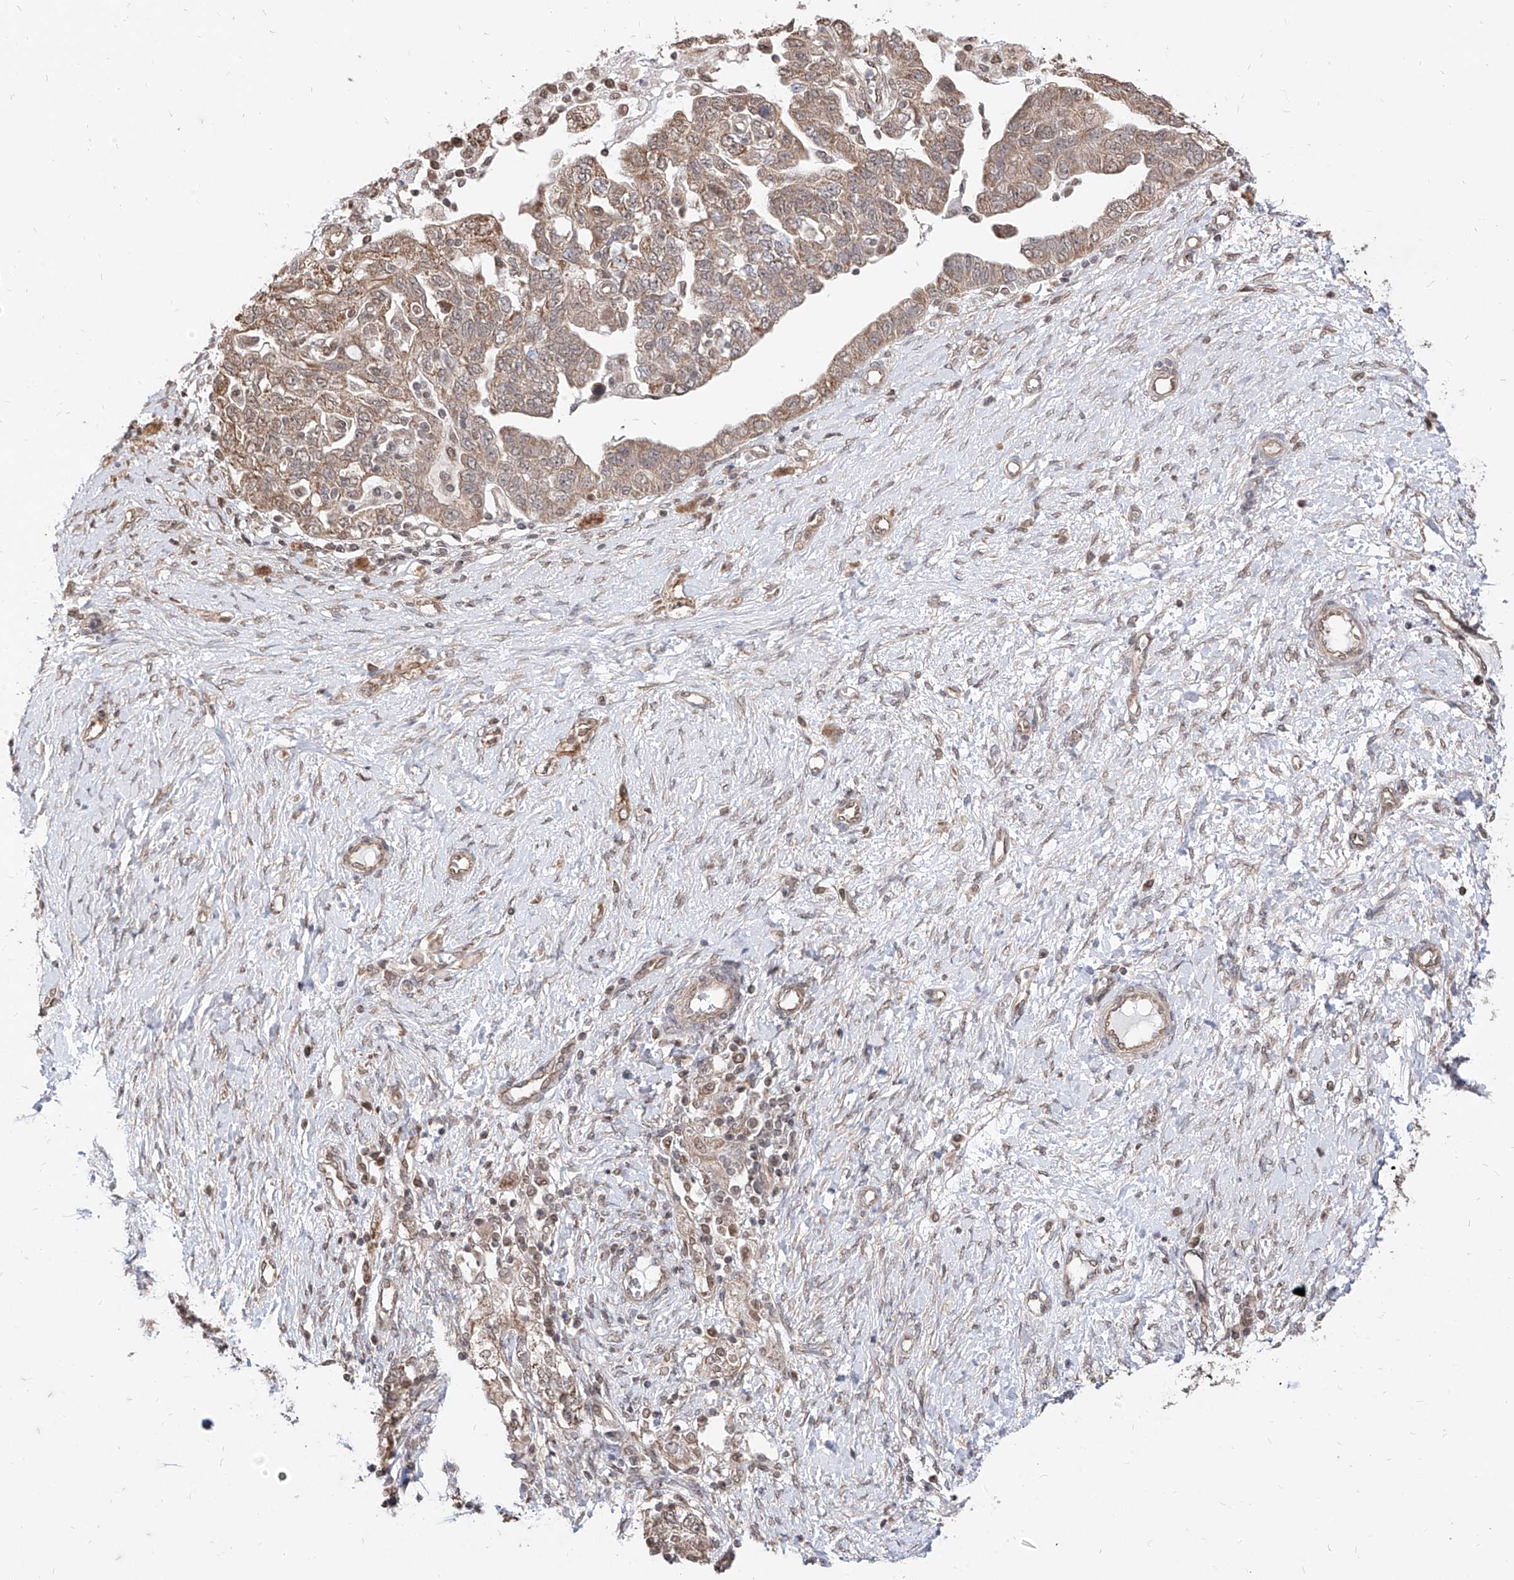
{"staining": {"intensity": "weak", "quantity": ">75%", "location": "cytoplasmic/membranous"}, "tissue": "ovarian cancer", "cell_type": "Tumor cells", "image_type": "cancer", "snomed": [{"axis": "morphology", "description": "Carcinoma, NOS"}, {"axis": "morphology", "description": "Cystadenocarcinoma, serous, NOS"}, {"axis": "topography", "description": "Ovary"}], "caption": "Immunohistochemistry (IHC) micrograph of neoplastic tissue: ovarian cancer (carcinoma) stained using immunohistochemistry exhibits low levels of weak protein expression localized specifically in the cytoplasmic/membranous of tumor cells, appearing as a cytoplasmic/membranous brown color.", "gene": "C8orf82", "patient": {"sex": "female", "age": 69}}